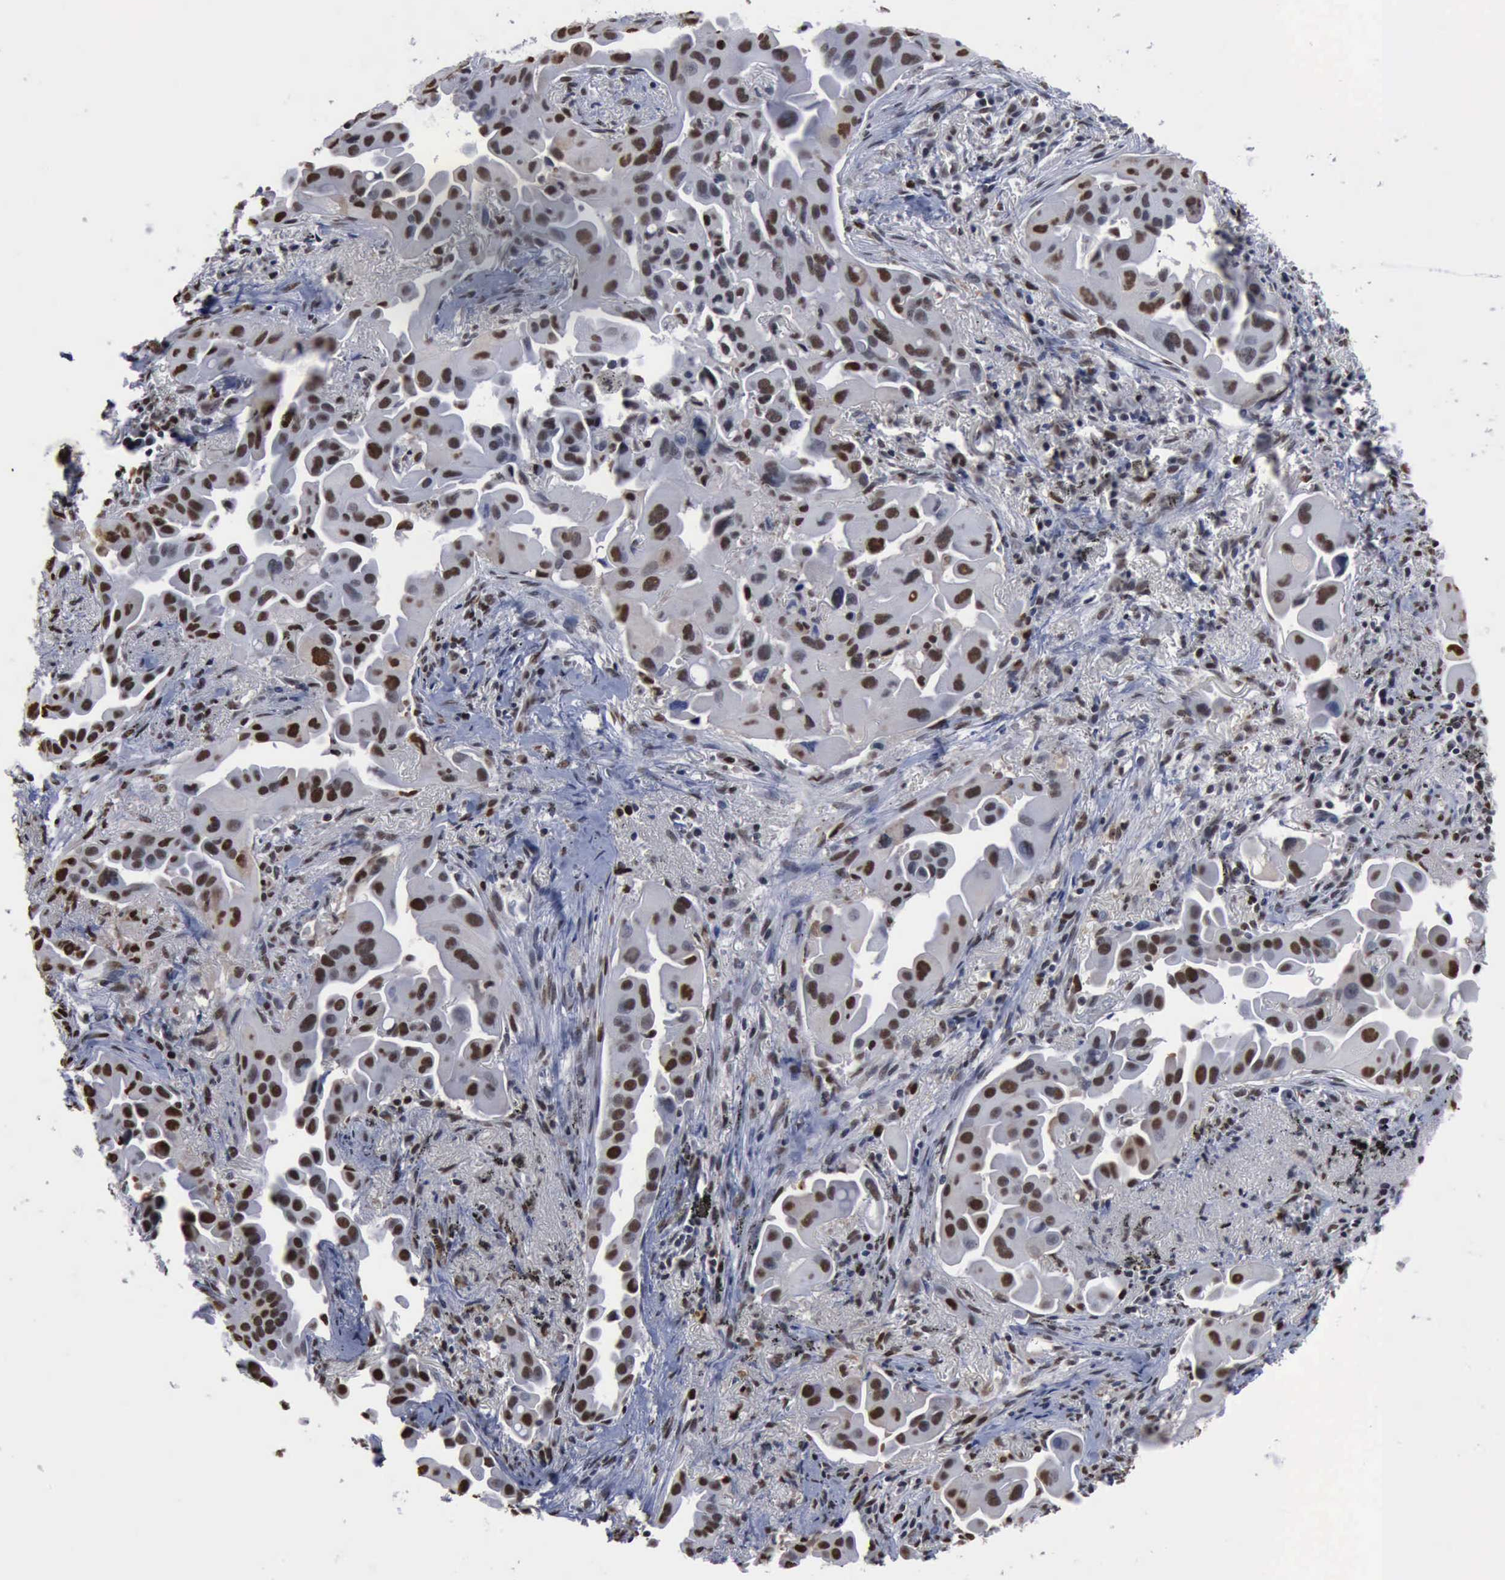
{"staining": {"intensity": "moderate", "quantity": "25%-75%", "location": "nuclear"}, "tissue": "lung cancer", "cell_type": "Tumor cells", "image_type": "cancer", "snomed": [{"axis": "morphology", "description": "Adenocarcinoma, NOS"}, {"axis": "topography", "description": "Lung"}], "caption": "This histopathology image exhibits immunohistochemistry staining of lung cancer (adenocarcinoma), with medium moderate nuclear expression in about 25%-75% of tumor cells.", "gene": "PCNA", "patient": {"sex": "male", "age": 68}}